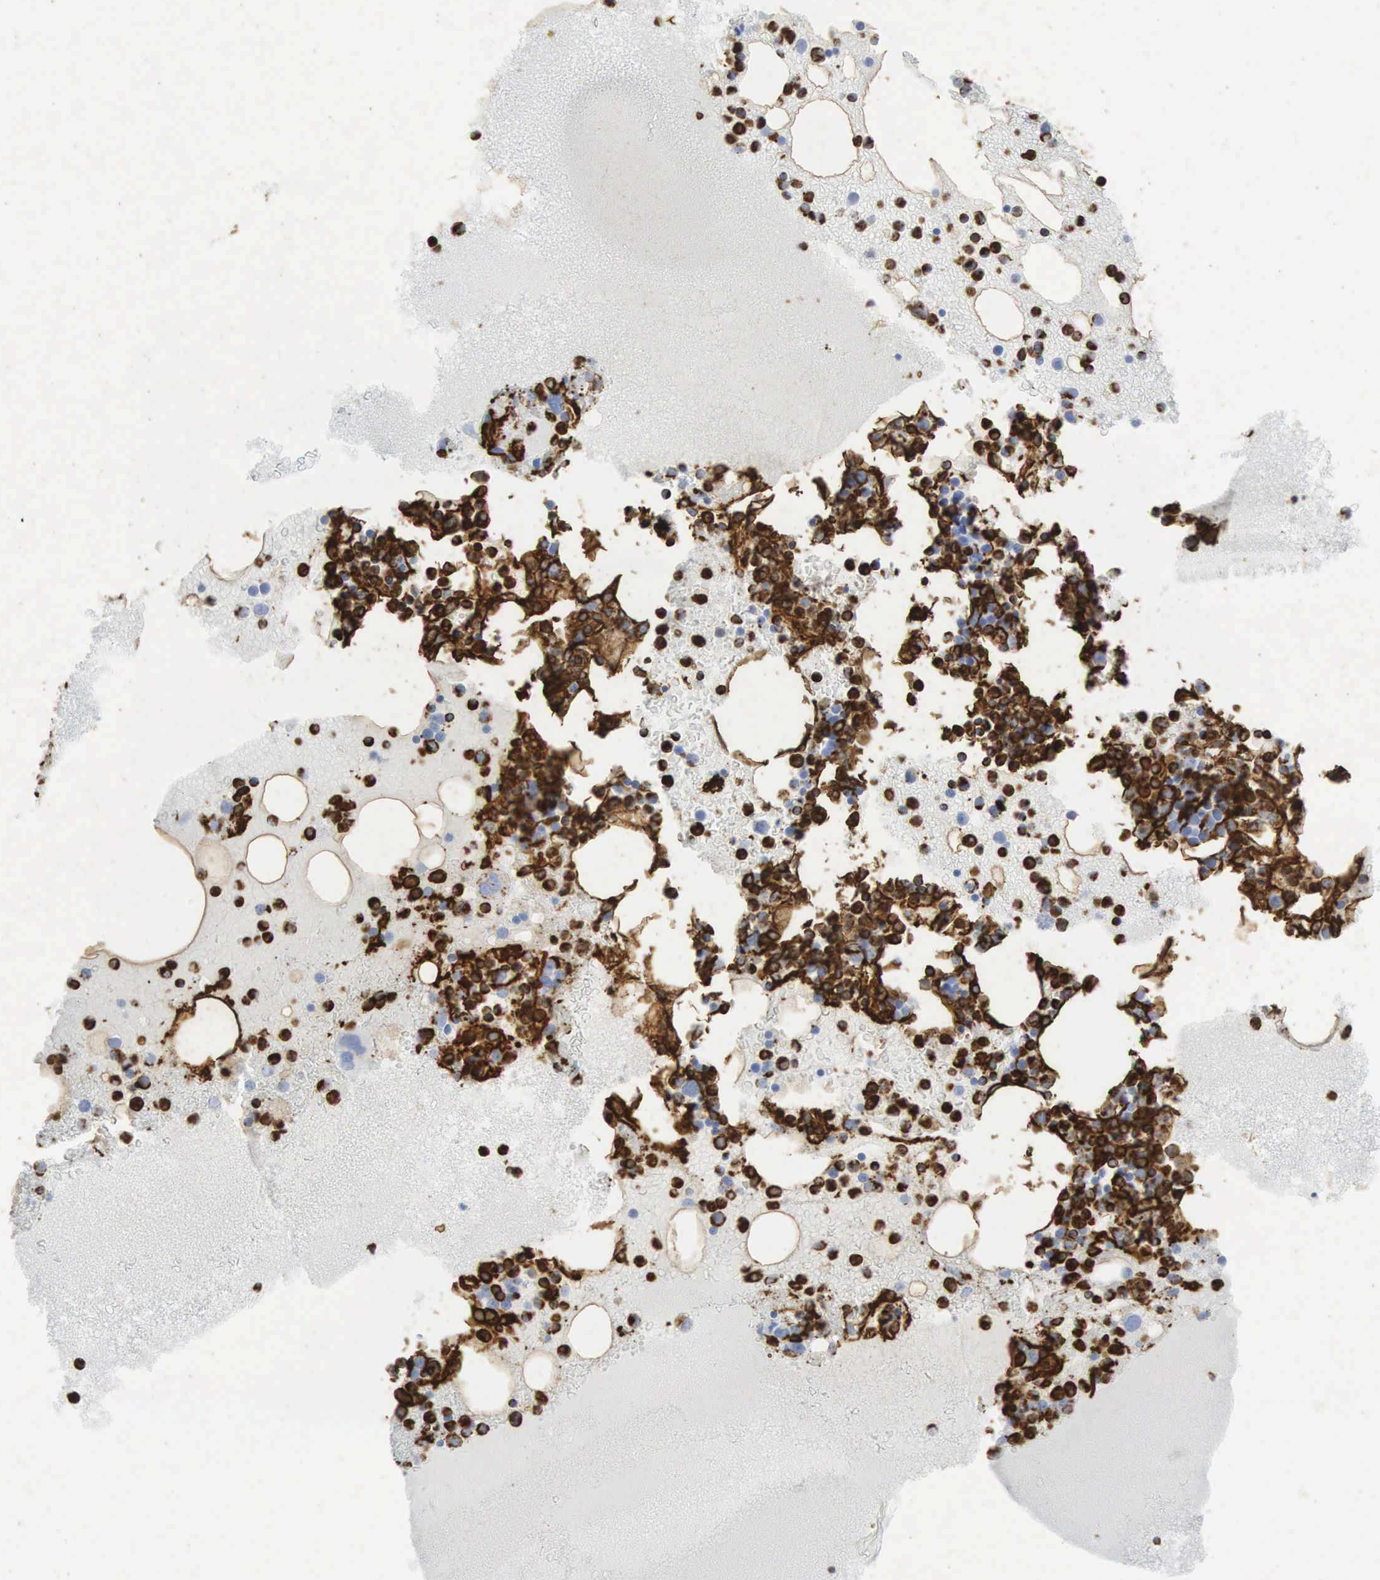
{"staining": {"intensity": "strong", "quantity": ">75%", "location": "cytoplasmic/membranous"}, "tissue": "bone marrow", "cell_type": "Hematopoietic cells", "image_type": "normal", "snomed": [{"axis": "morphology", "description": "Normal tissue, NOS"}, {"axis": "topography", "description": "Bone marrow"}], "caption": "About >75% of hematopoietic cells in normal bone marrow demonstrate strong cytoplasmic/membranous protein expression as visualized by brown immunohistochemical staining.", "gene": "VIM", "patient": {"sex": "female", "age": 74}}